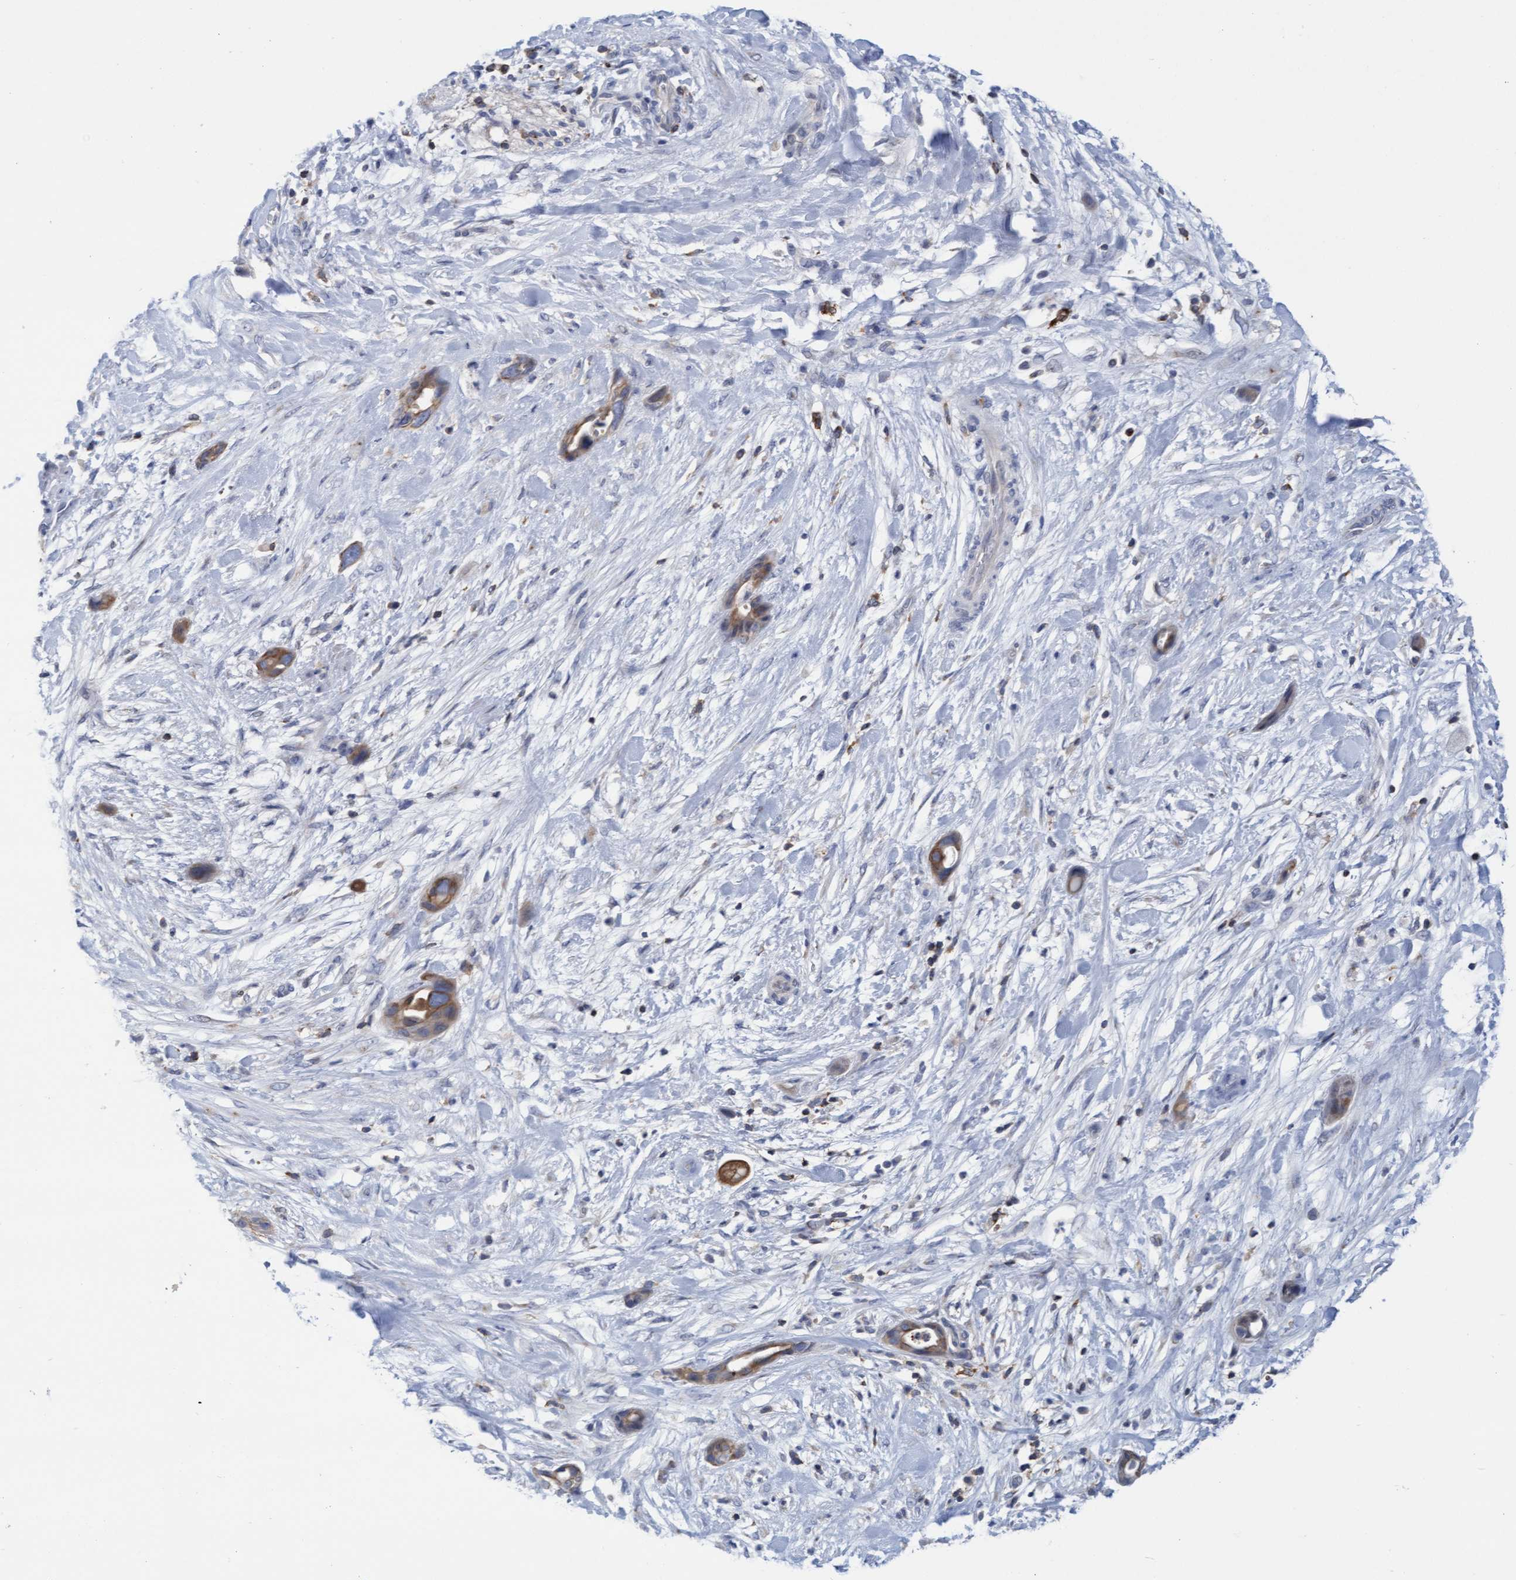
{"staining": {"intensity": "moderate", "quantity": ">75%", "location": "cytoplasmic/membranous"}, "tissue": "pancreatic cancer", "cell_type": "Tumor cells", "image_type": "cancer", "snomed": [{"axis": "morphology", "description": "Adenocarcinoma, NOS"}, {"axis": "topography", "description": "Pancreas"}], "caption": "Pancreatic cancer (adenocarcinoma) stained for a protein (brown) reveals moderate cytoplasmic/membranous positive positivity in about >75% of tumor cells.", "gene": "FNBP1", "patient": {"sex": "male", "age": 59}}